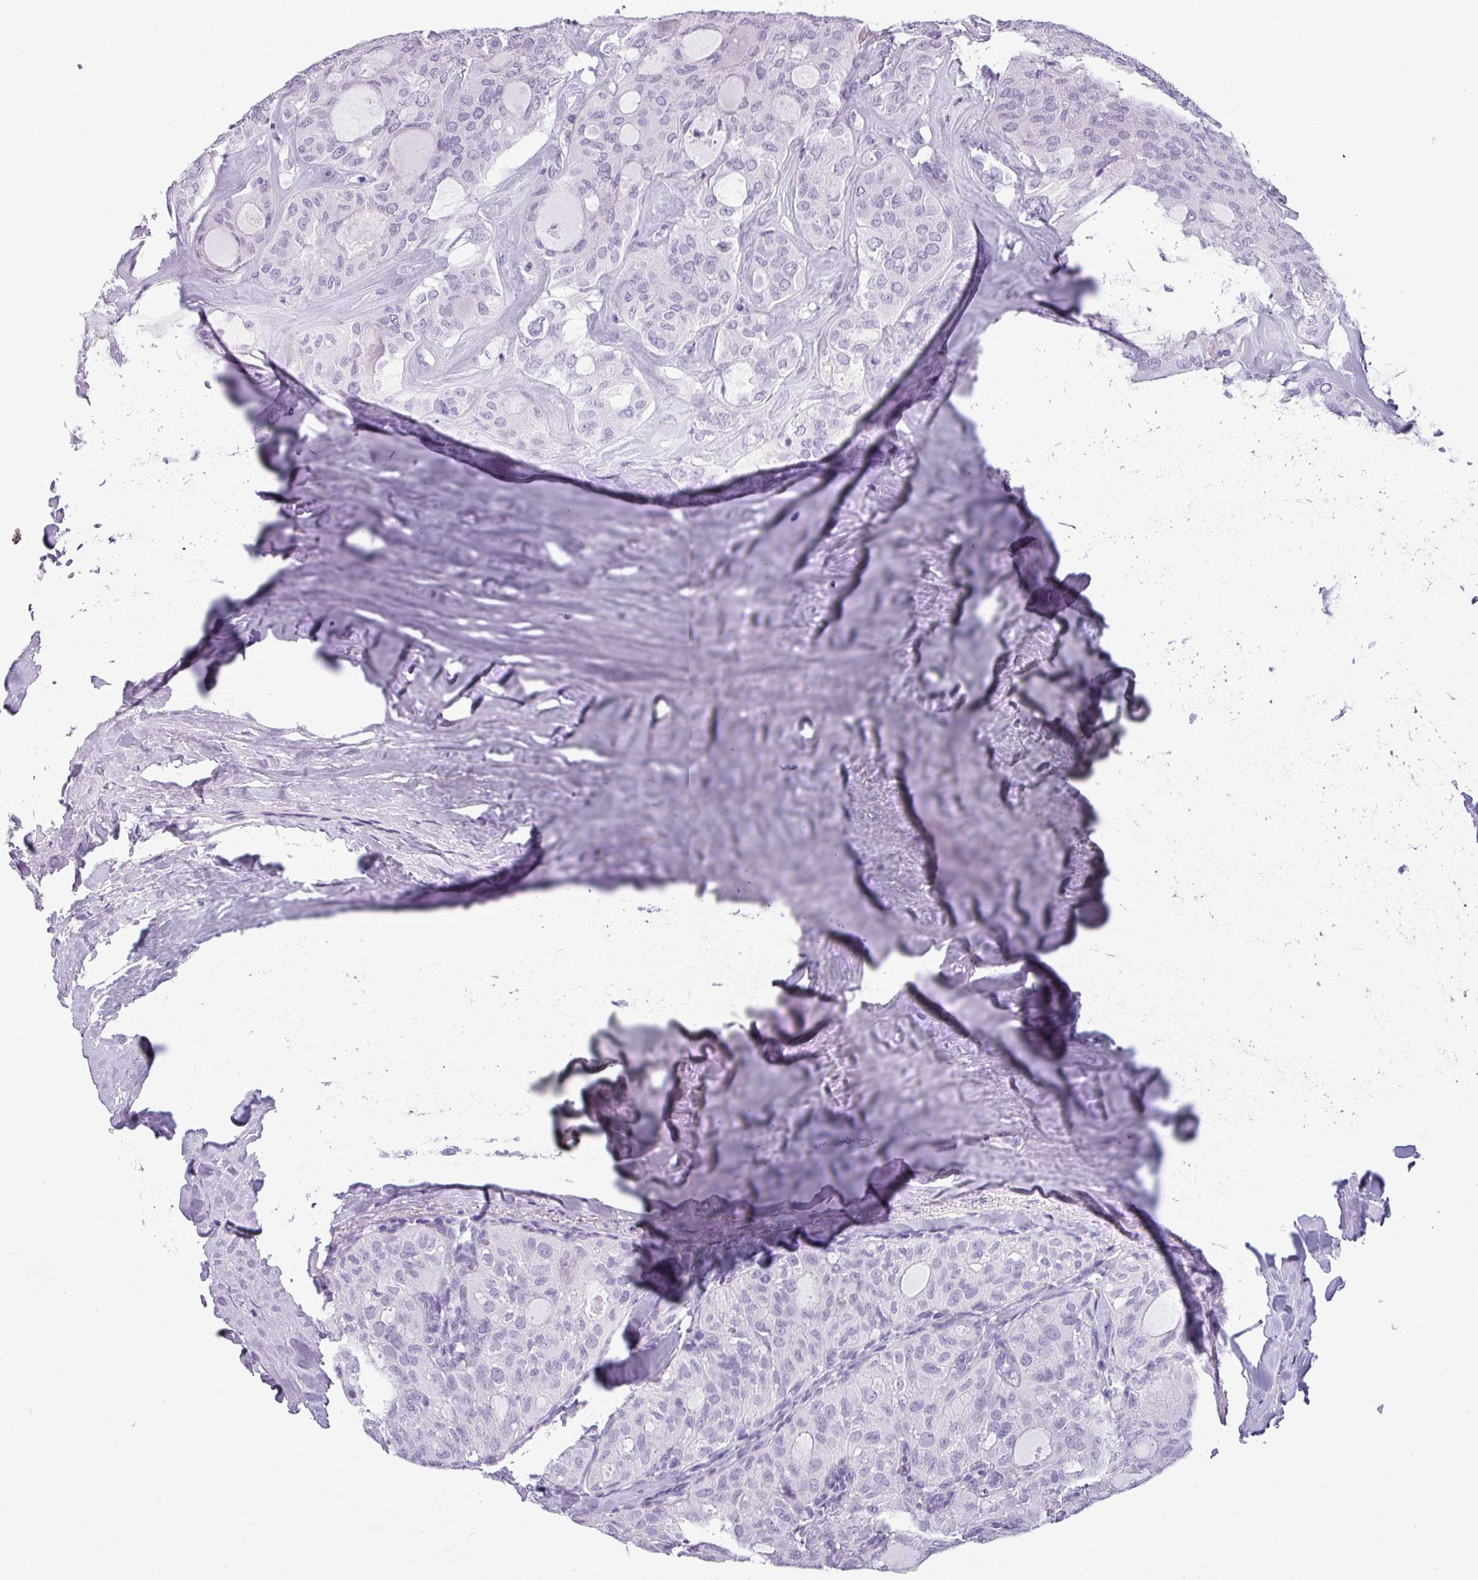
{"staining": {"intensity": "negative", "quantity": "none", "location": "none"}, "tissue": "thyroid cancer", "cell_type": "Tumor cells", "image_type": "cancer", "snomed": [{"axis": "morphology", "description": "Follicular adenoma carcinoma, NOS"}, {"axis": "topography", "description": "Thyroid gland"}], "caption": "The image demonstrates no significant positivity in tumor cells of thyroid cancer (follicular adenoma carcinoma).", "gene": "CRYBB2", "patient": {"sex": "male", "age": 75}}